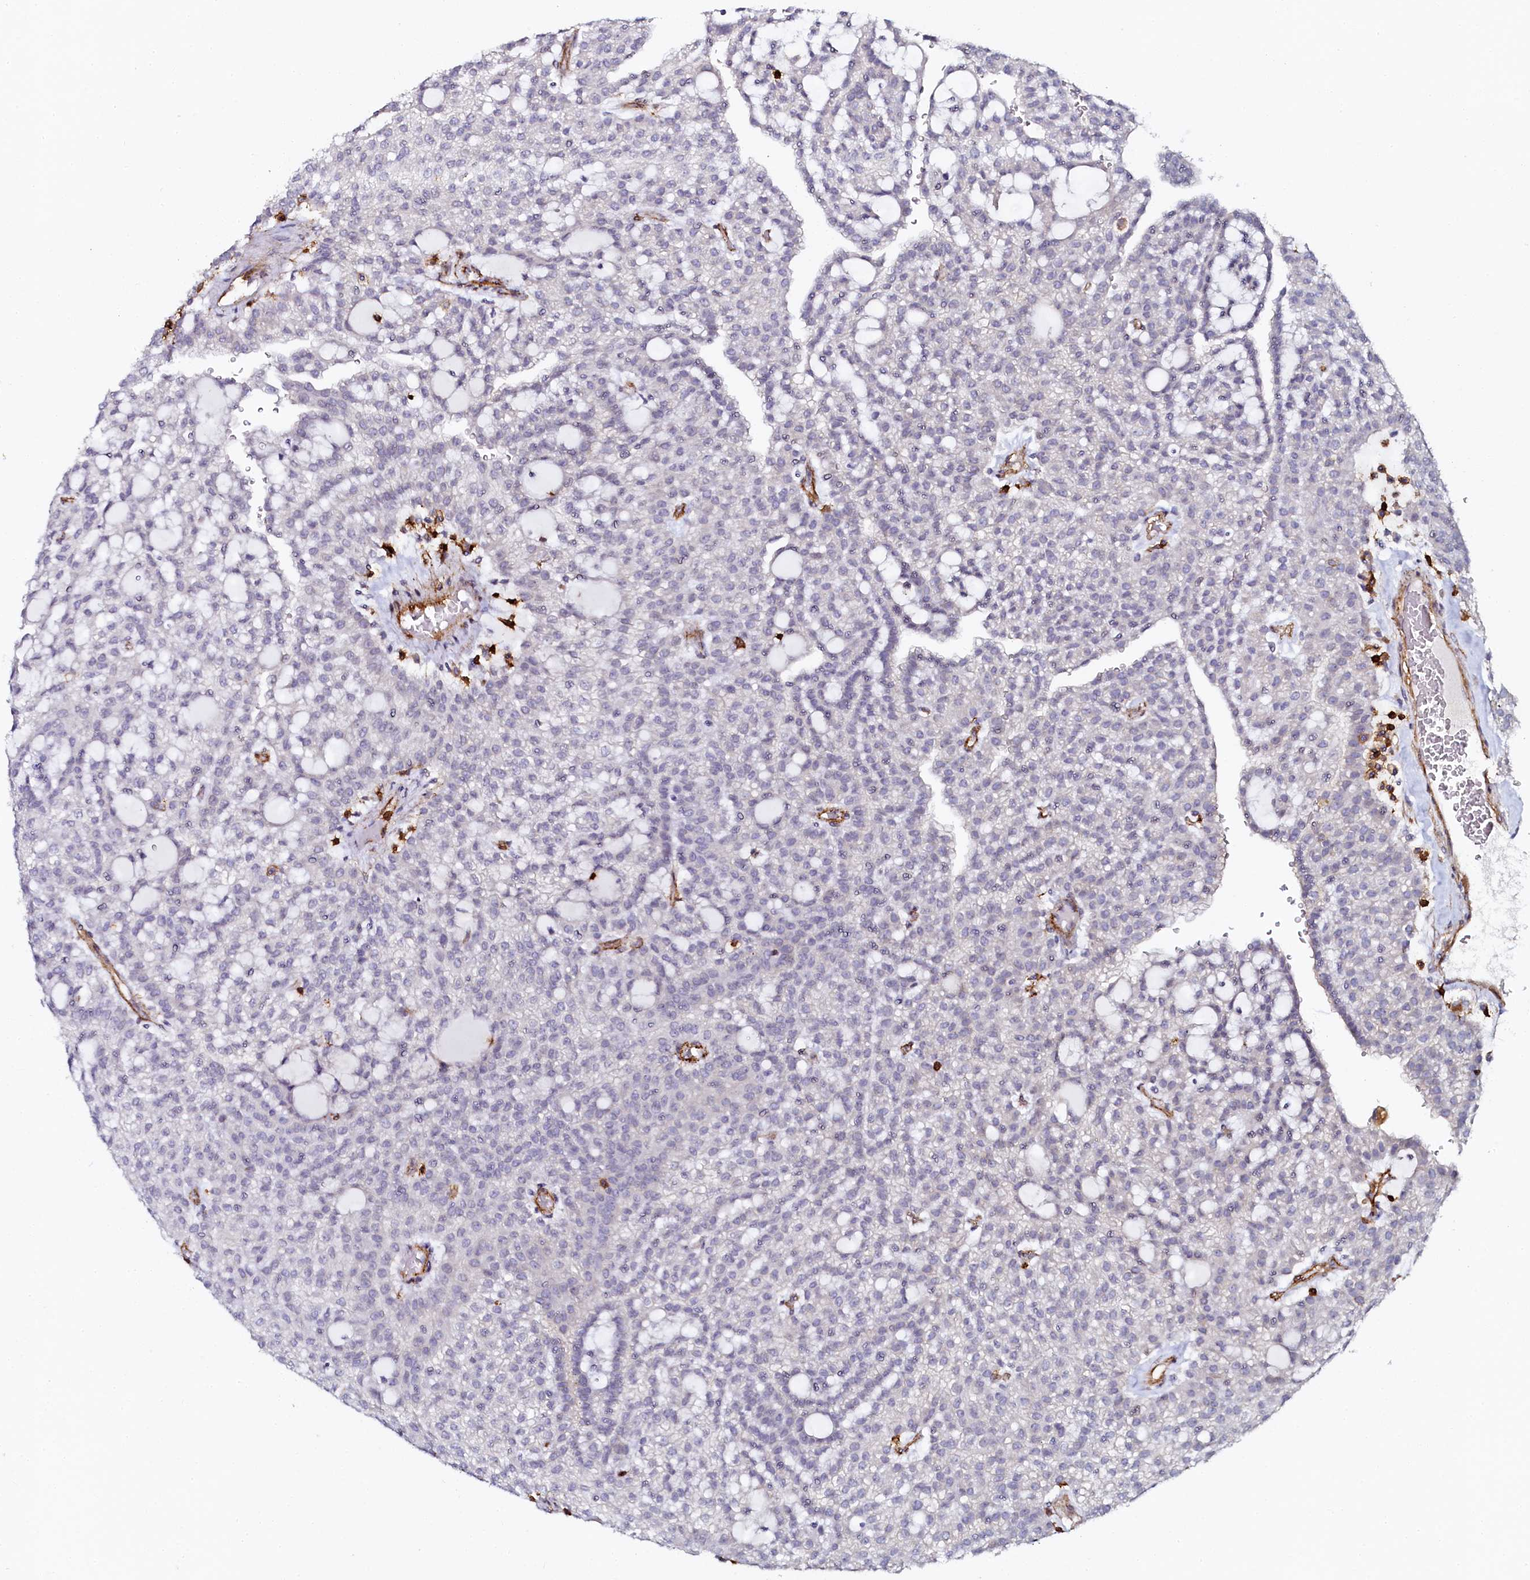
{"staining": {"intensity": "negative", "quantity": "none", "location": "none"}, "tissue": "renal cancer", "cell_type": "Tumor cells", "image_type": "cancer", "snomed": [{"axis": "morphology", "description": "Adenocarcinoma, NOS"}, {"axis": "topography", "description": "Kidney"}], "caption": "Photomicrograph shows no protein positivity in tumor cells of renal adenocarcinoma tissue.", "gene": "AAAS", "patient": {"sex": "male", "age": 63}}